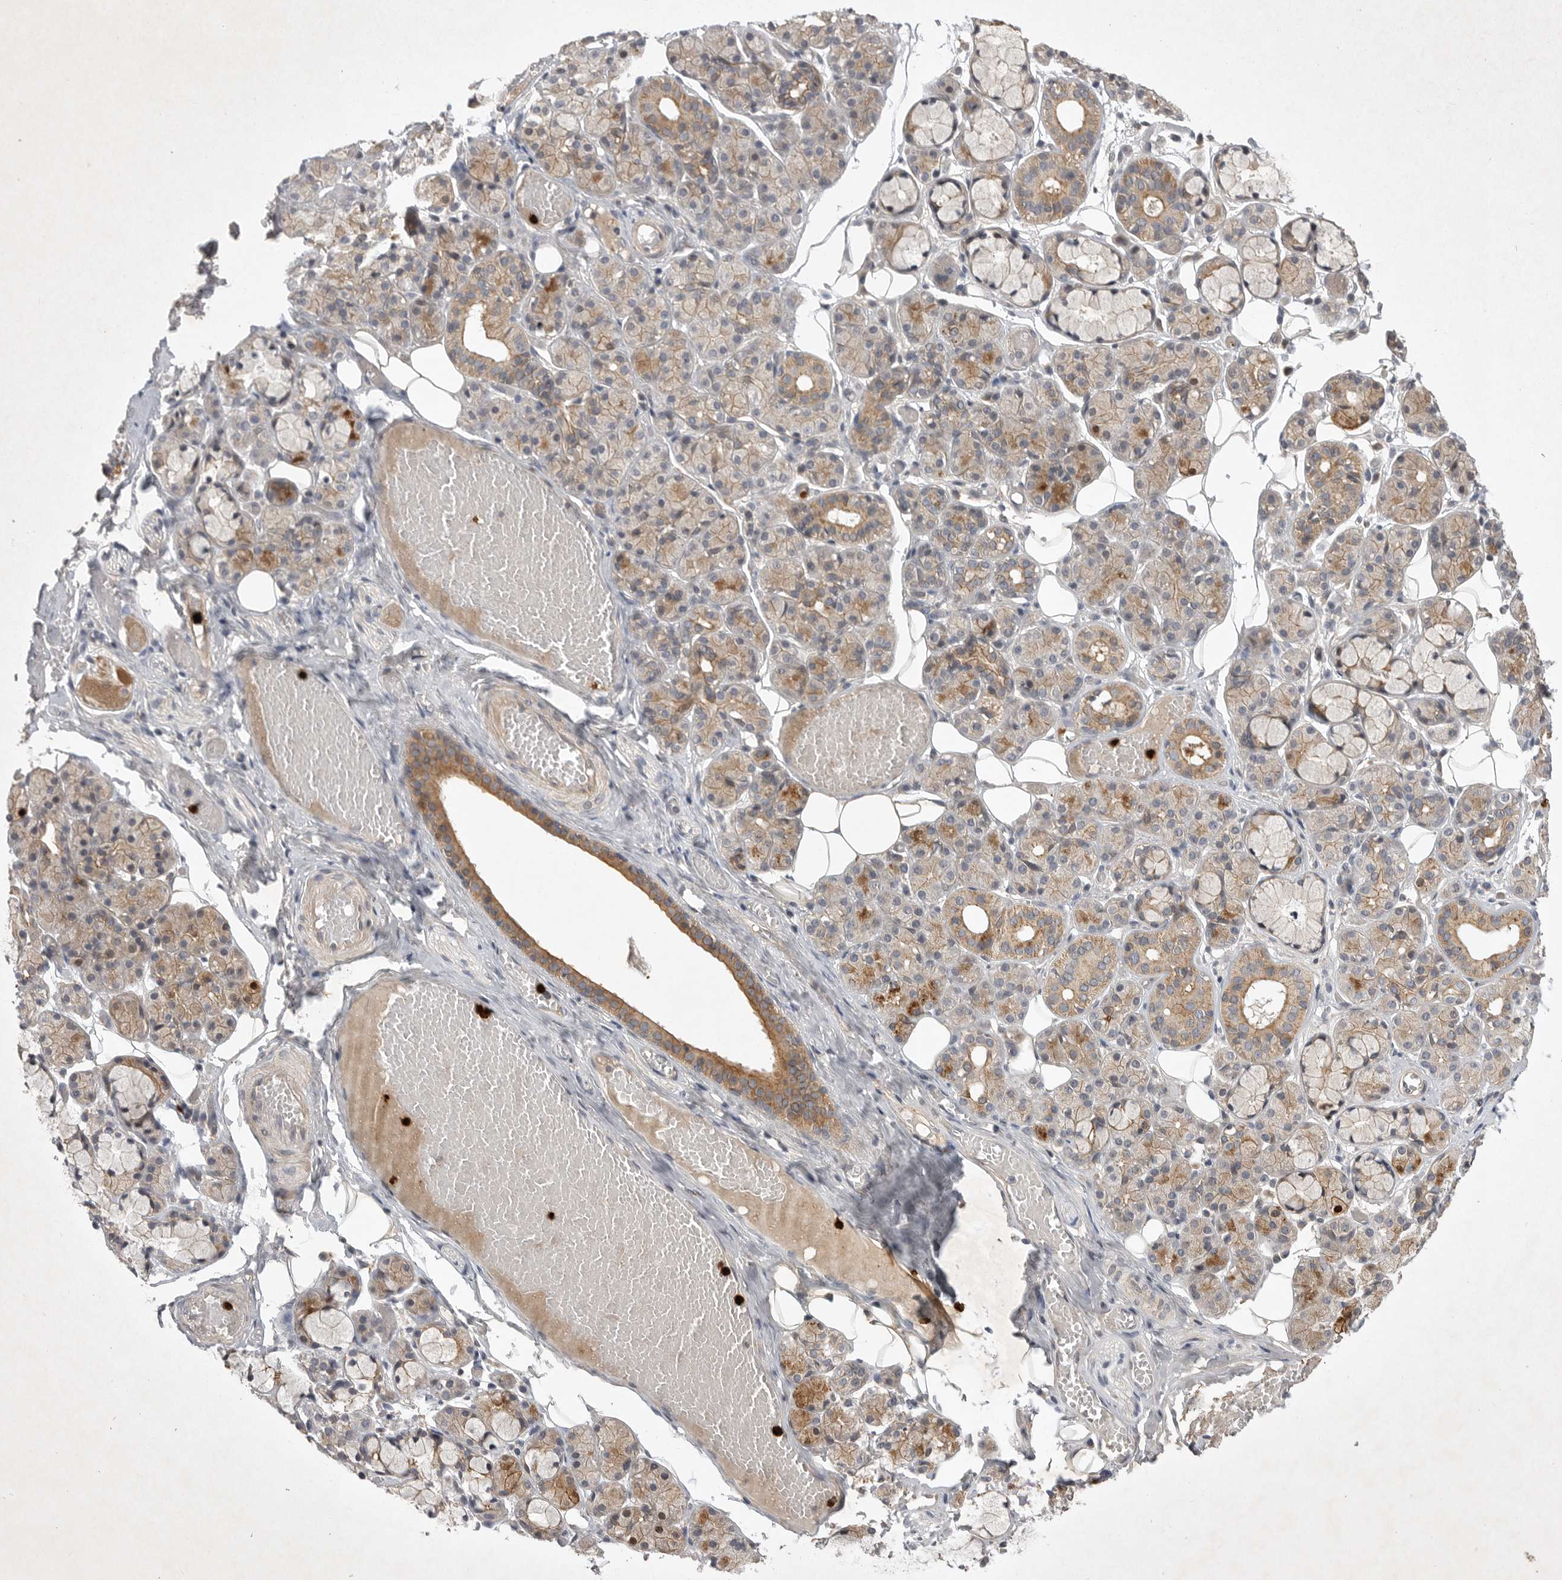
{"staining": {"intensity": "moderate", "quantity": "25%-75%", "location": "cytoplasmic/membranous"}, "tissue": "salivary gland", "cell_type": "Glandular cells", "image_type": "normal", "snomed": [{"axis": "morphology", "description": "Normal tissue, NOS"}, {"axis": "topography", "description": "Salivary gland"}], "caption": "Protein positivity by immunohistochemistry exhibits moderate cytoplasmic/membranous positivity in approximately 25%-75% of glandular cells in normal salivary gland. (Brightfield microscopy of DAB IHC at high magnification).", "gene": "UBE3D", "patient": {"sex": "male", "age": 63}}